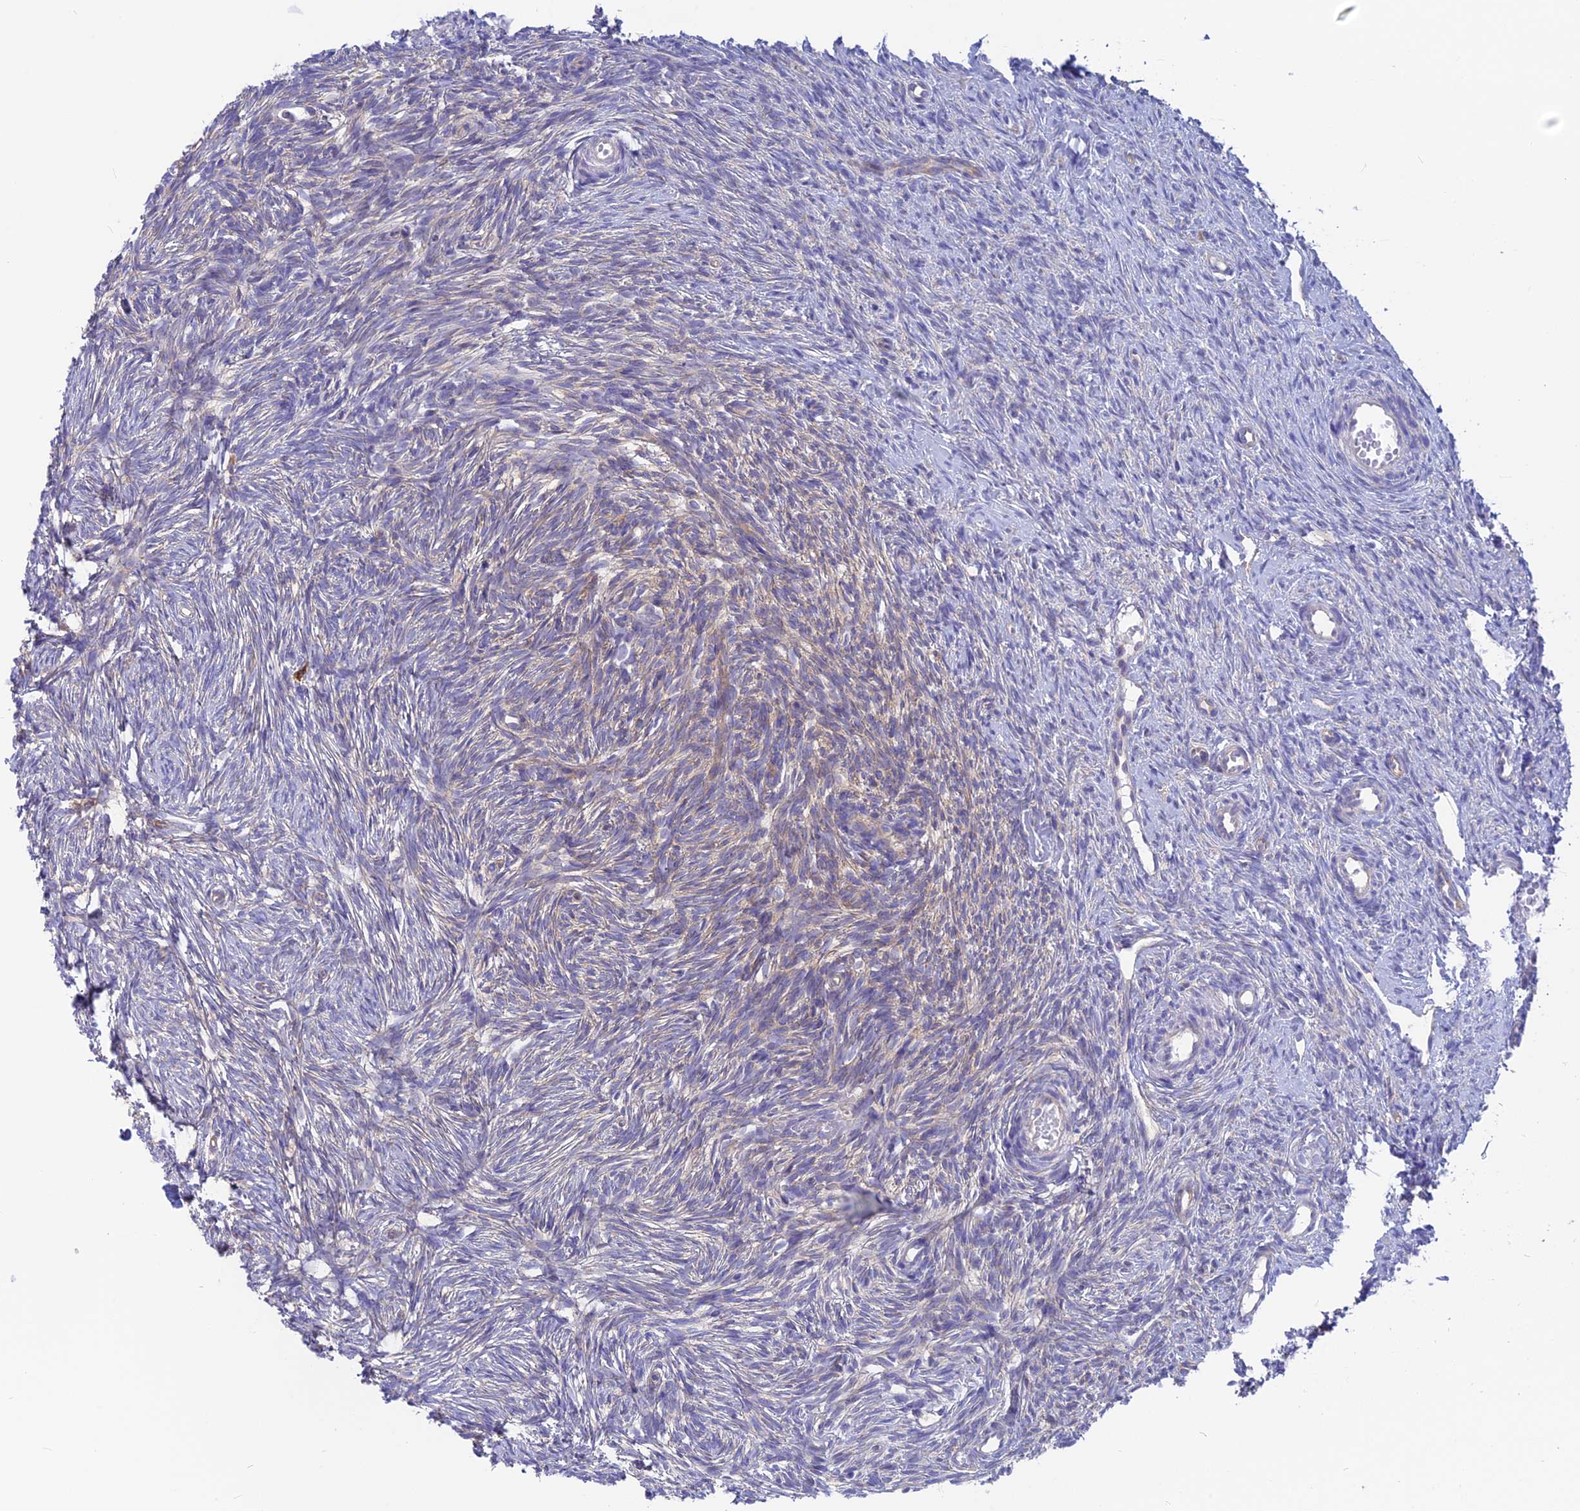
{"staining": {"intensity": "moderate", "quantity": "<25%", "location": "cytoplasmic/membranous"}, "tissue": "ovary", "cell_type": "Ovarian stroma cells", "image_type": "normal", "snomed": [{"axis": "morphology", "description": "Normal tissue, NOS"}, {"axis": "topography", "description": "Ovary"}], "caption": "The histopathology image shows staining of benign ovary, revealing moderate cytoplasmic/membranous protein expression (brown color) within ovarian stroma cells.", "gene": "LZTFL1", "patient": {"sex": "female", "age": 51}}